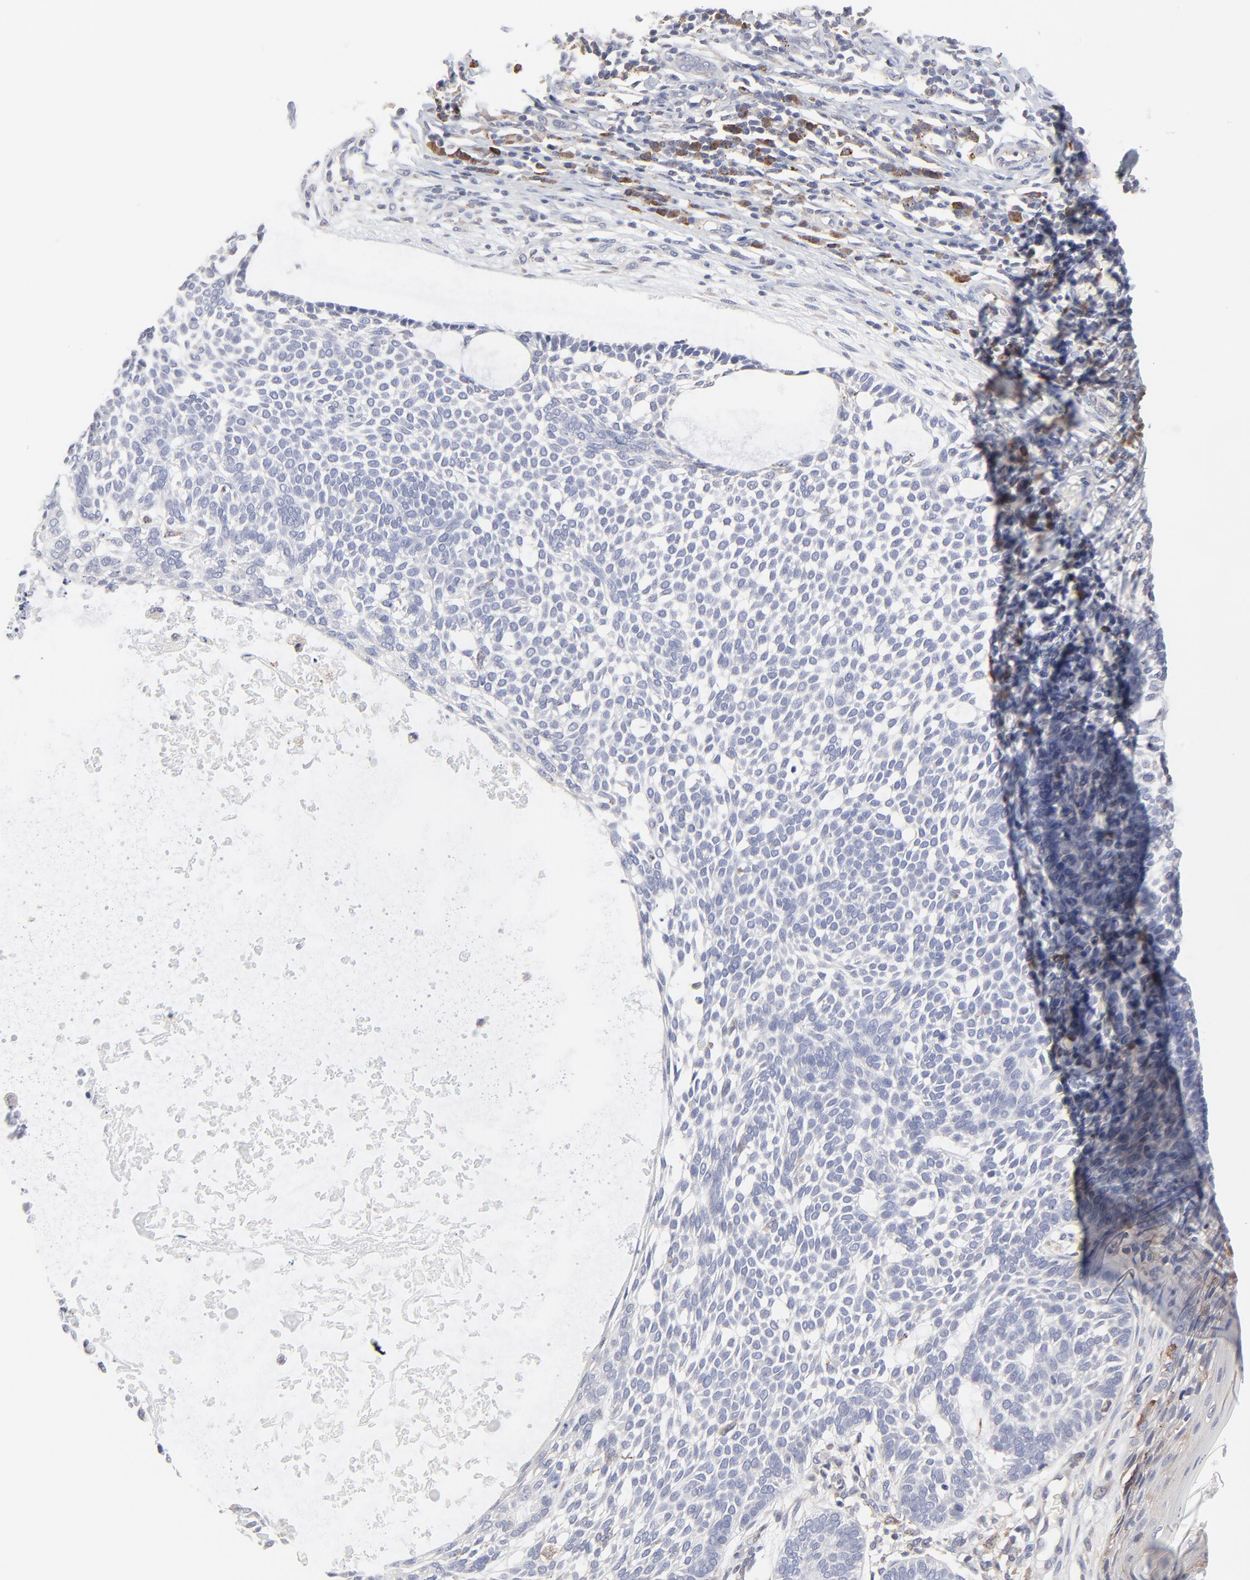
{"staining": {"intensity": "negative", "quantity": "none", "location": "none"}, "tissue": "skin cancer", "cell_type": "Tumor cells", "image_type": "cancer", "snomed": [{"axis": "morphology", "description": "Basal cell carcinoma"}, {"axis": "topography", "description": "Skin"}], "caption": "Immunohistochemistry (IHC) photomicrograph of human skin cancer stained for a protein (brown), which reveals no positivity in tumor cells.", "gene": "TRIM22", "patient": {"sex": "male", "age": 87}}